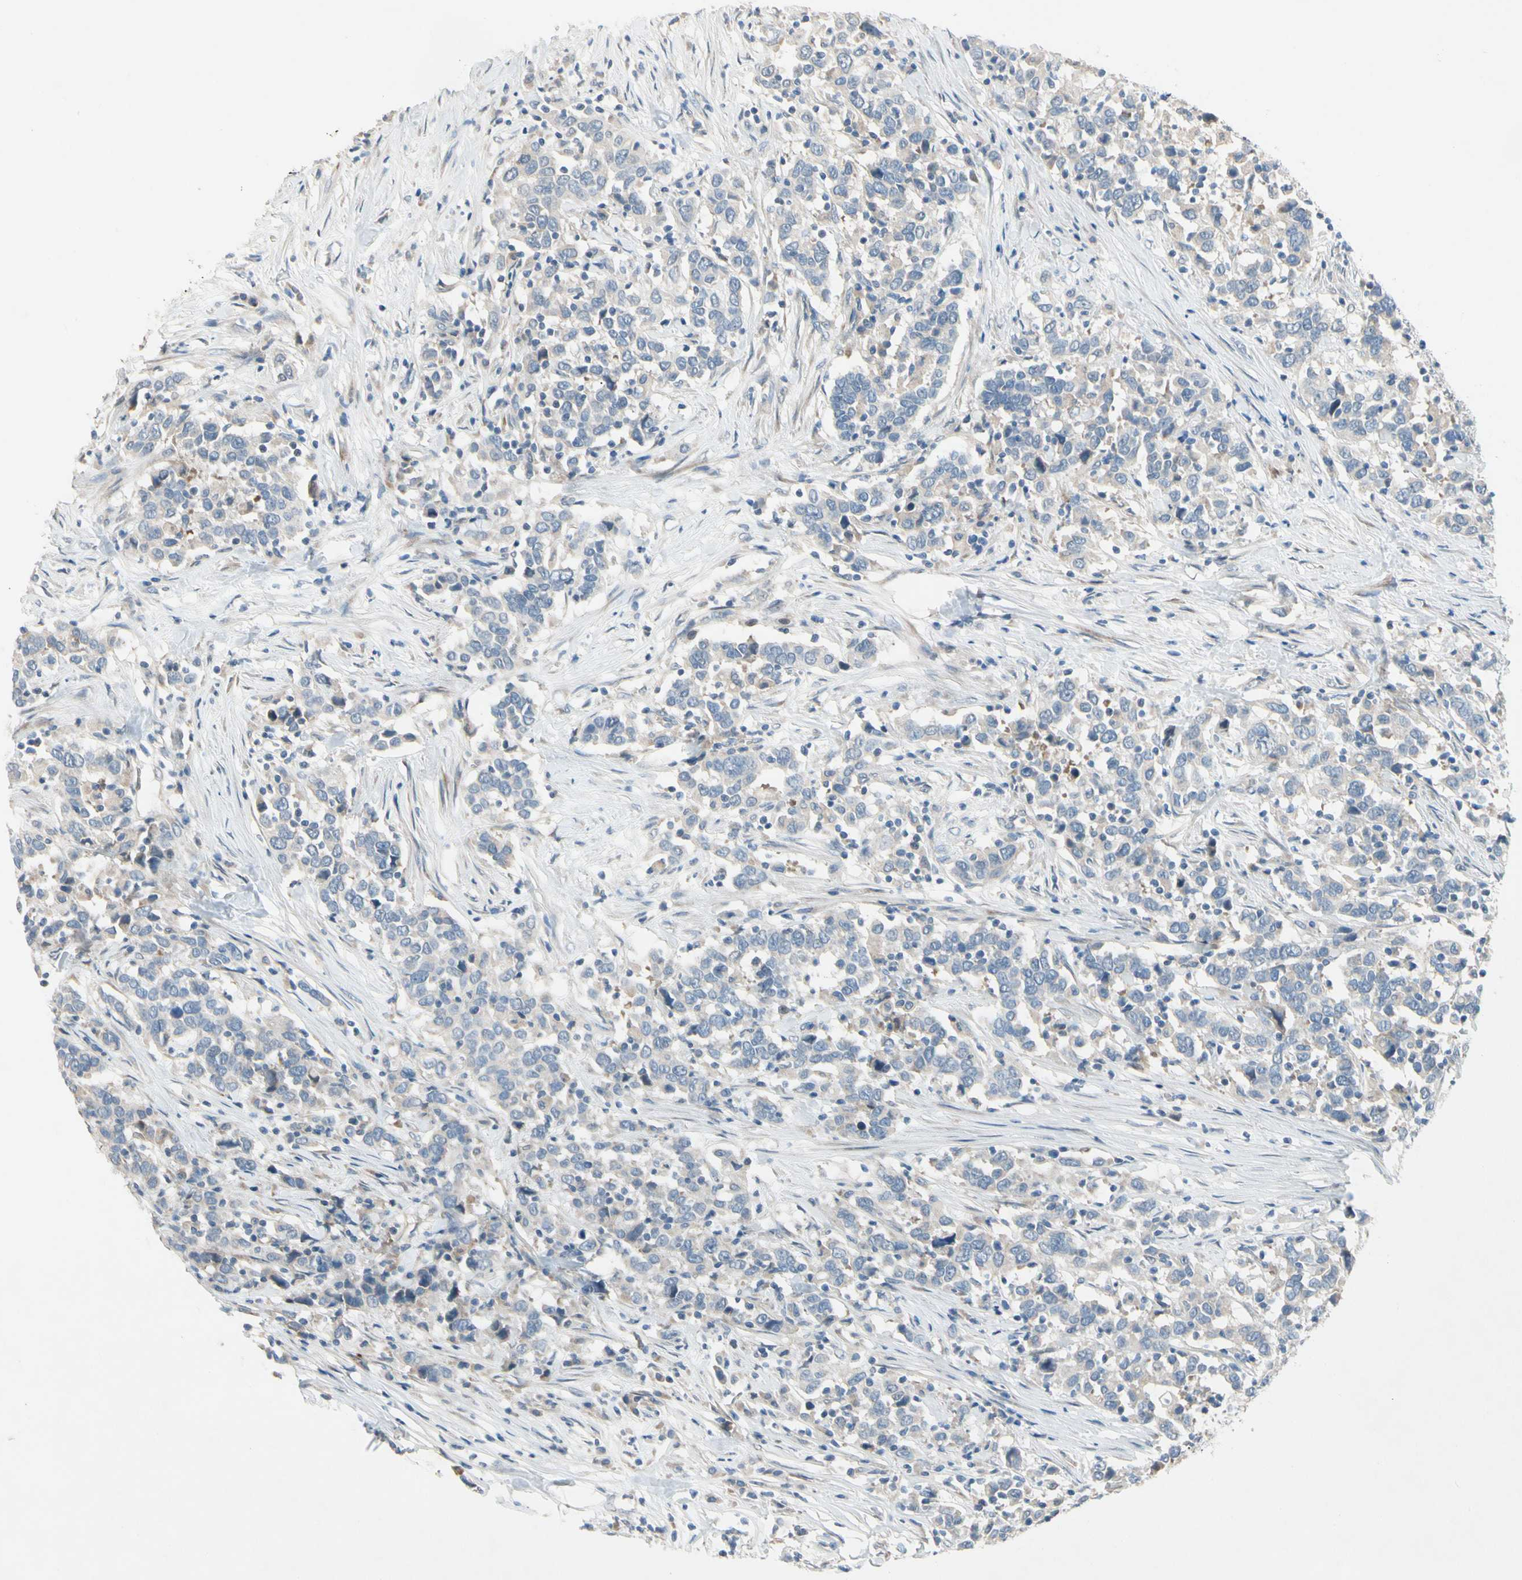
{"staining": {"intensity": "weak", "quantity": "<25%", "location": "cytoplasmic/membranous"}, "tissue": "urothelial cancer", "cell_type": "Tumor cells", "image_type": "cancer", "snomed": [{"axis": "morphology", "description": "Urothelial carcinoma, High grade"}, {"axis": "topography", "description": "Urinary bladder"}], "caption": "This is an IHC micrograph of urothelial carcinoma (high-grade). There is no expression in tumor cells.", "gene": "PIP5K1B", "patient": {"sex": "male", "age": 61}}